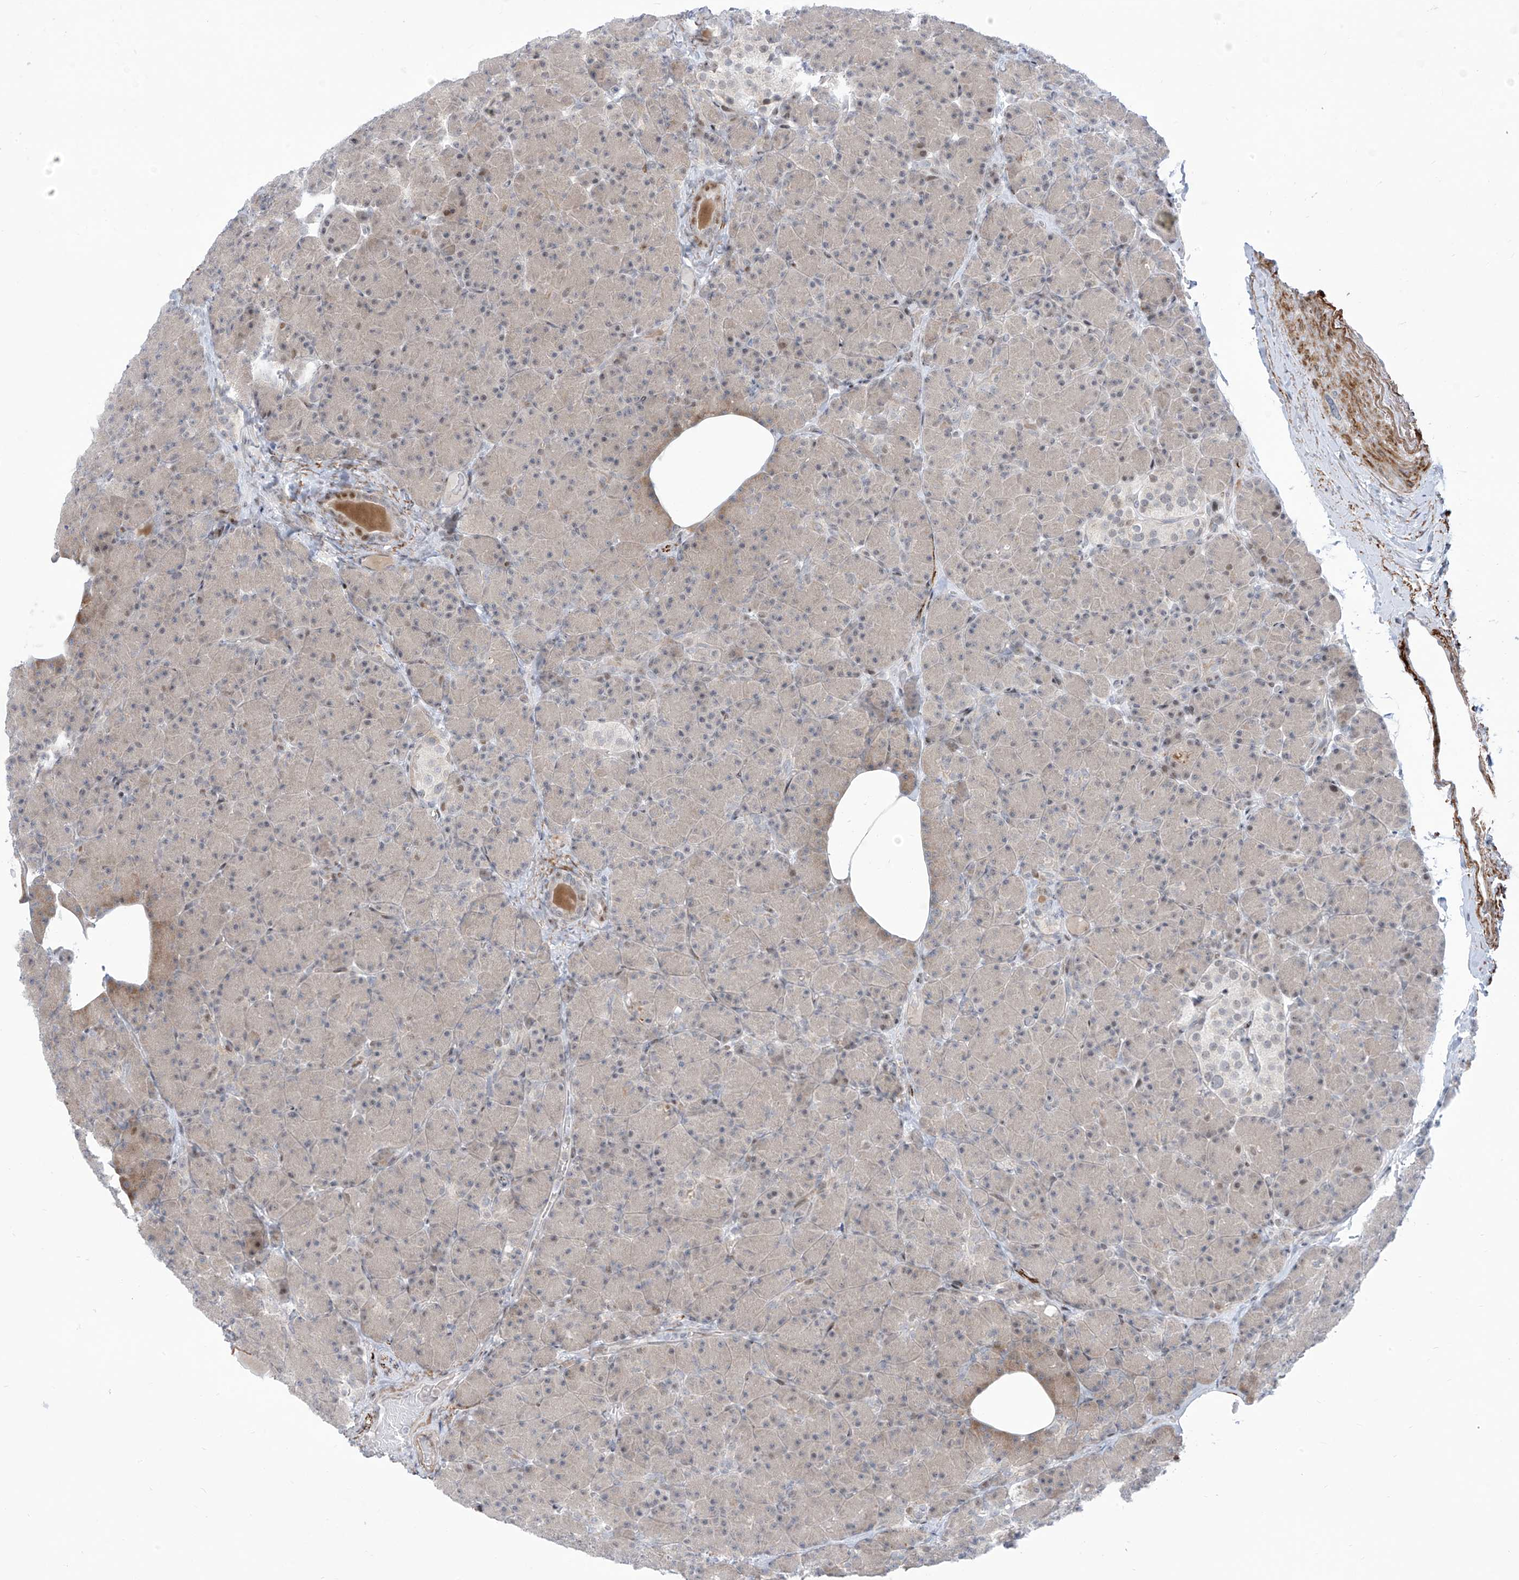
{"staining": {"intensity": "moderate", "quantity": "<25%", "location": "nuclear"}, "tissue": "pancreas", "cell_type": "Exocrine glandular cells", "image_type": "normal", "snomed": [{"axis": "morphology", "description": "Normal tissue, NOS"}, {"axis": "topography", "description": "Pancreas"}], "caption": "Protein expression analysis of benign pancreas demonstrates moderate nuclear staining in approximately <25% of exocrine glandular cells.", "gene": "LIN9", "patient": {"sex": "female", "age": 43}}